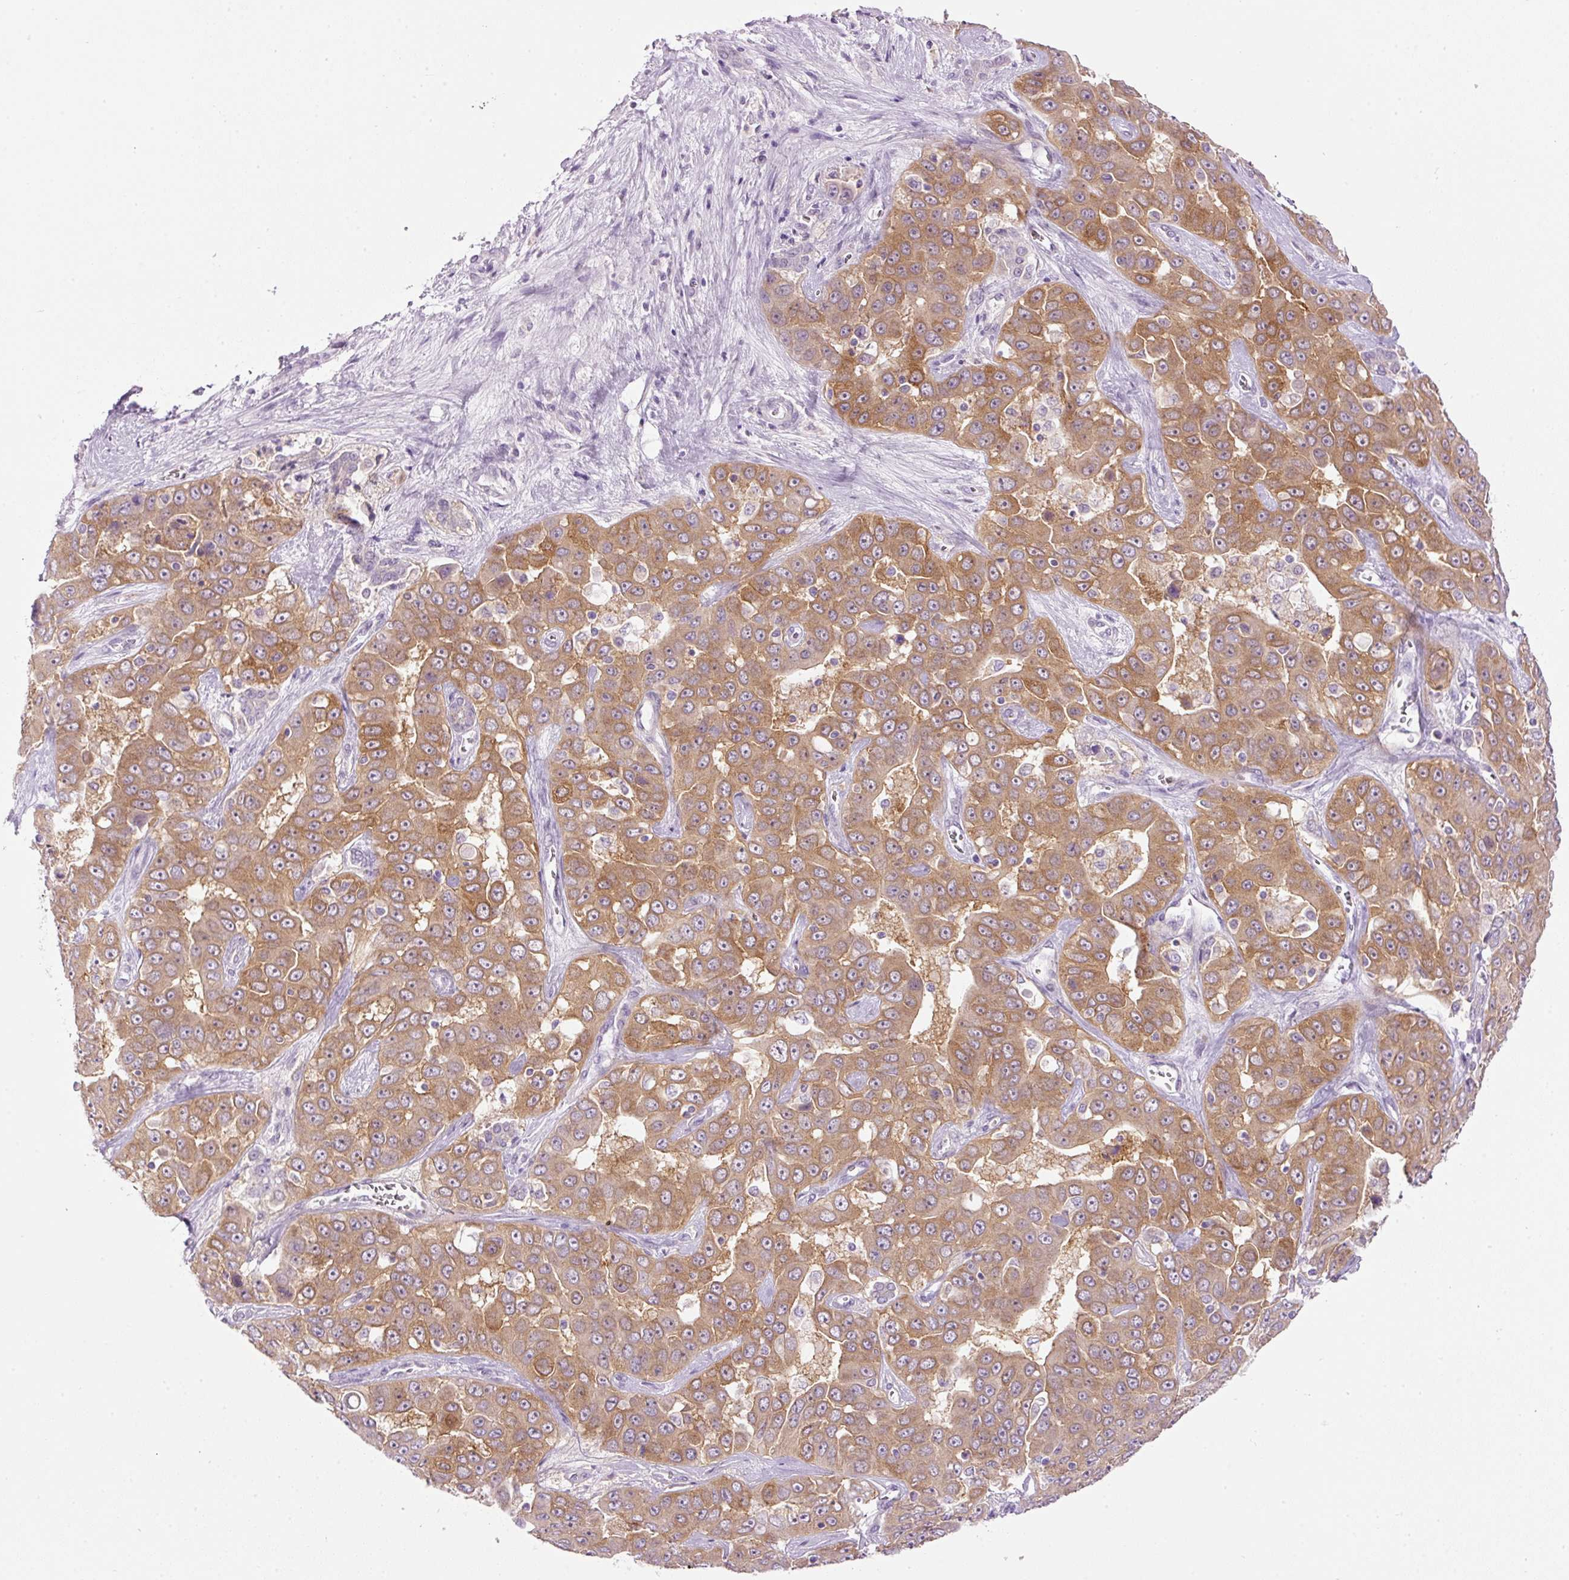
{"staining": {"intensity": "moderate", "quantity": ">75%", "location": "cytoplasmic/membranous"}, "tissue": "liver cancer", "cell_type": "Tumor cells", "image_type": "cancer", "snomed": [{"axis": "morphology", "description": "Cholangiocarcinoma"}, {"axis": "topography", "description": "Liver"}], "caption": "Immunohistochemistry of human liver cancer demonstrates medium levels of moderate cytoplasmic/membranous expression in approximately >75% of tumor cells.", "gene": "SRC", "patient": {"sex": "female", "age": 52}}